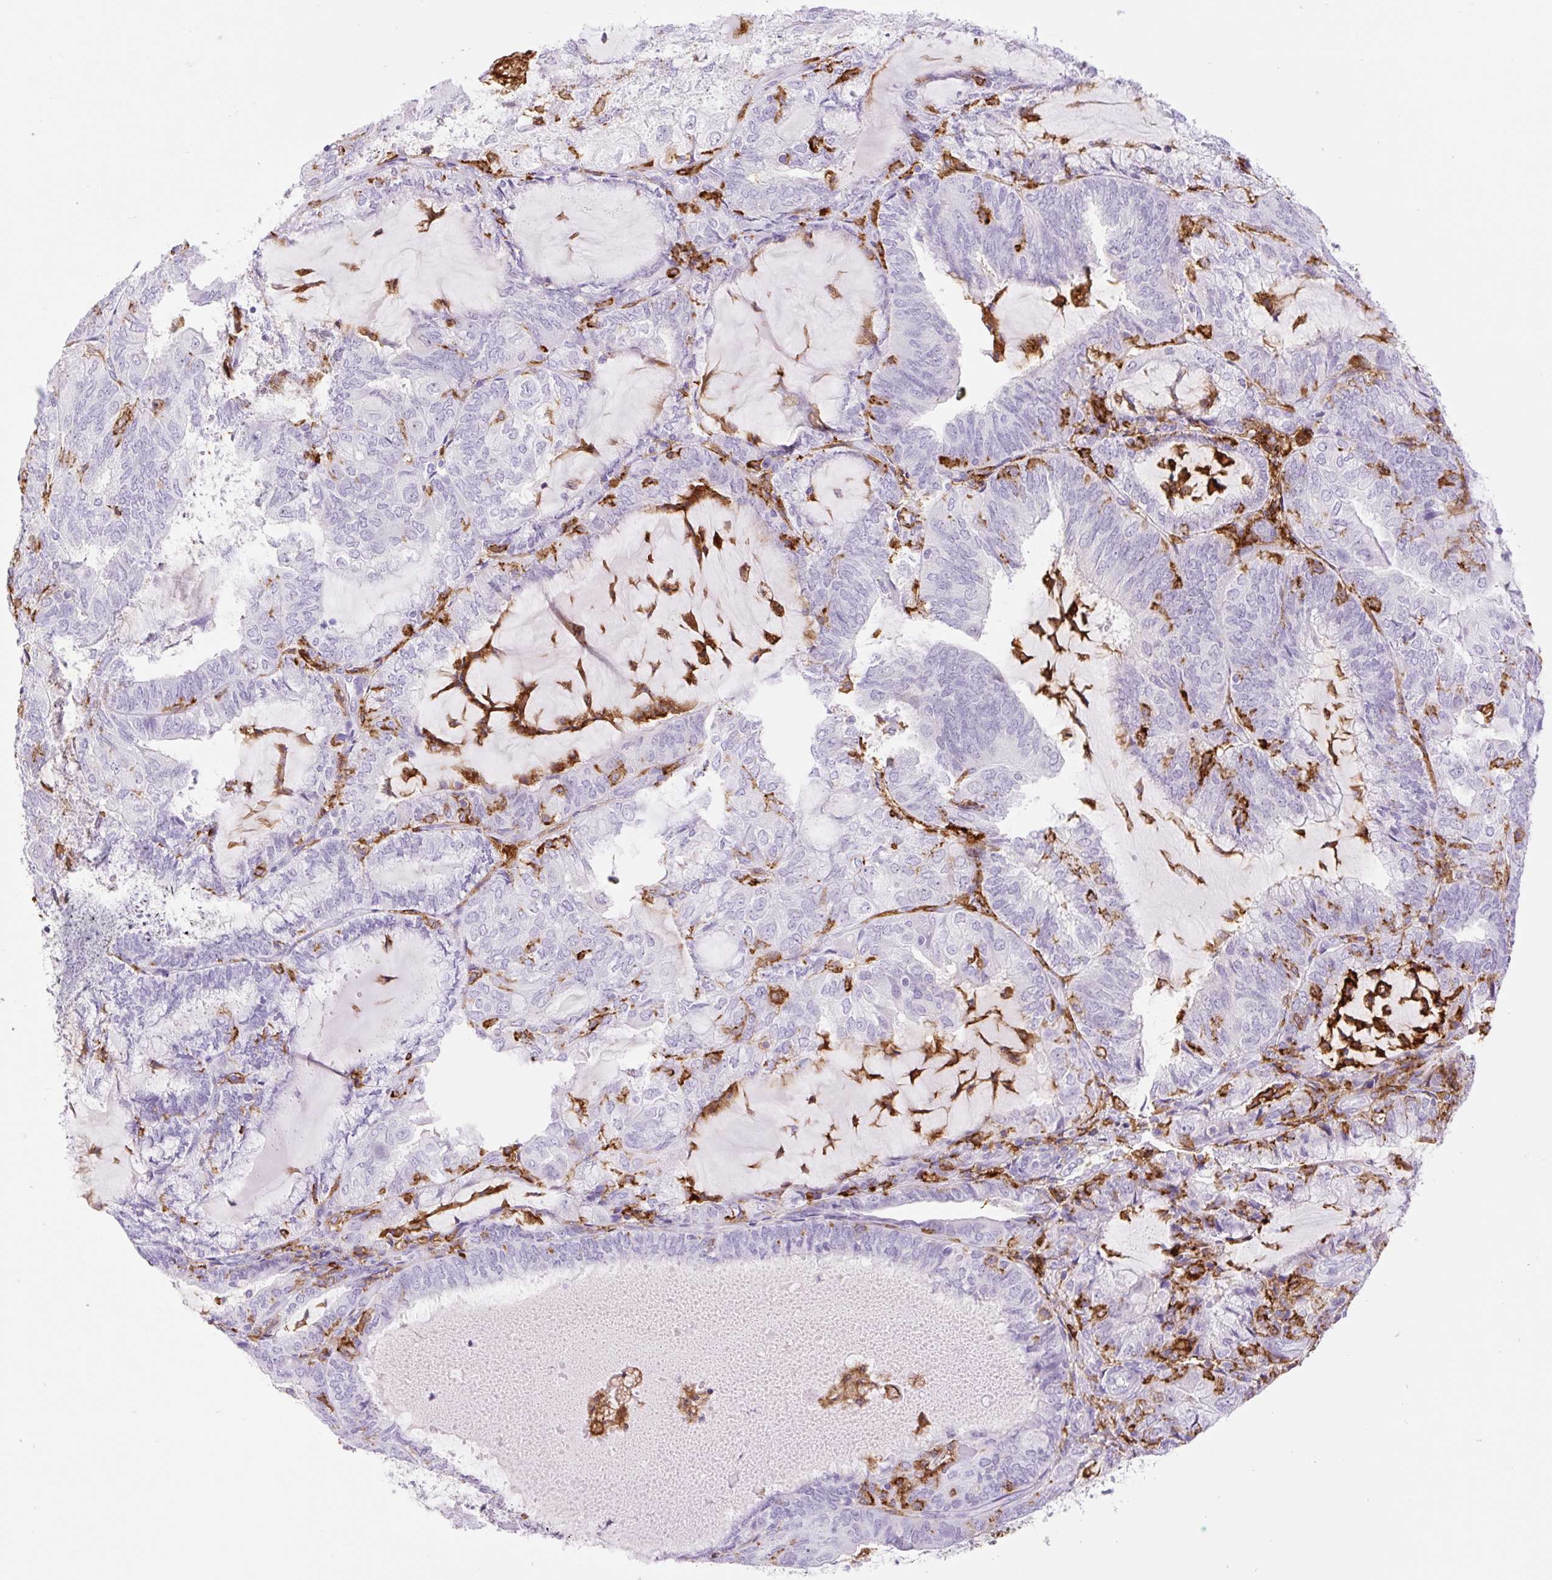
{"staining": {"intensity": "negative", "quantity": "none", "location": "none"}, "tissue": "endometrial cancer", "cell_type": "Tumor cells", "image_type": "cancer", "snomed": [{"axis": "morphology", "description": "Adenocarcinoma, NOS"}, {"axis": "topography", "description": "Endometrium"}], "caption": "DAB (3,3'-diaminobenzidine) immunohistochemical staining of human endometrial adenocarcinoma displays no significant positivity in tumor cells.", "gene": "SIGLEC1", "patient": {"sex": "female", "age": 81}}